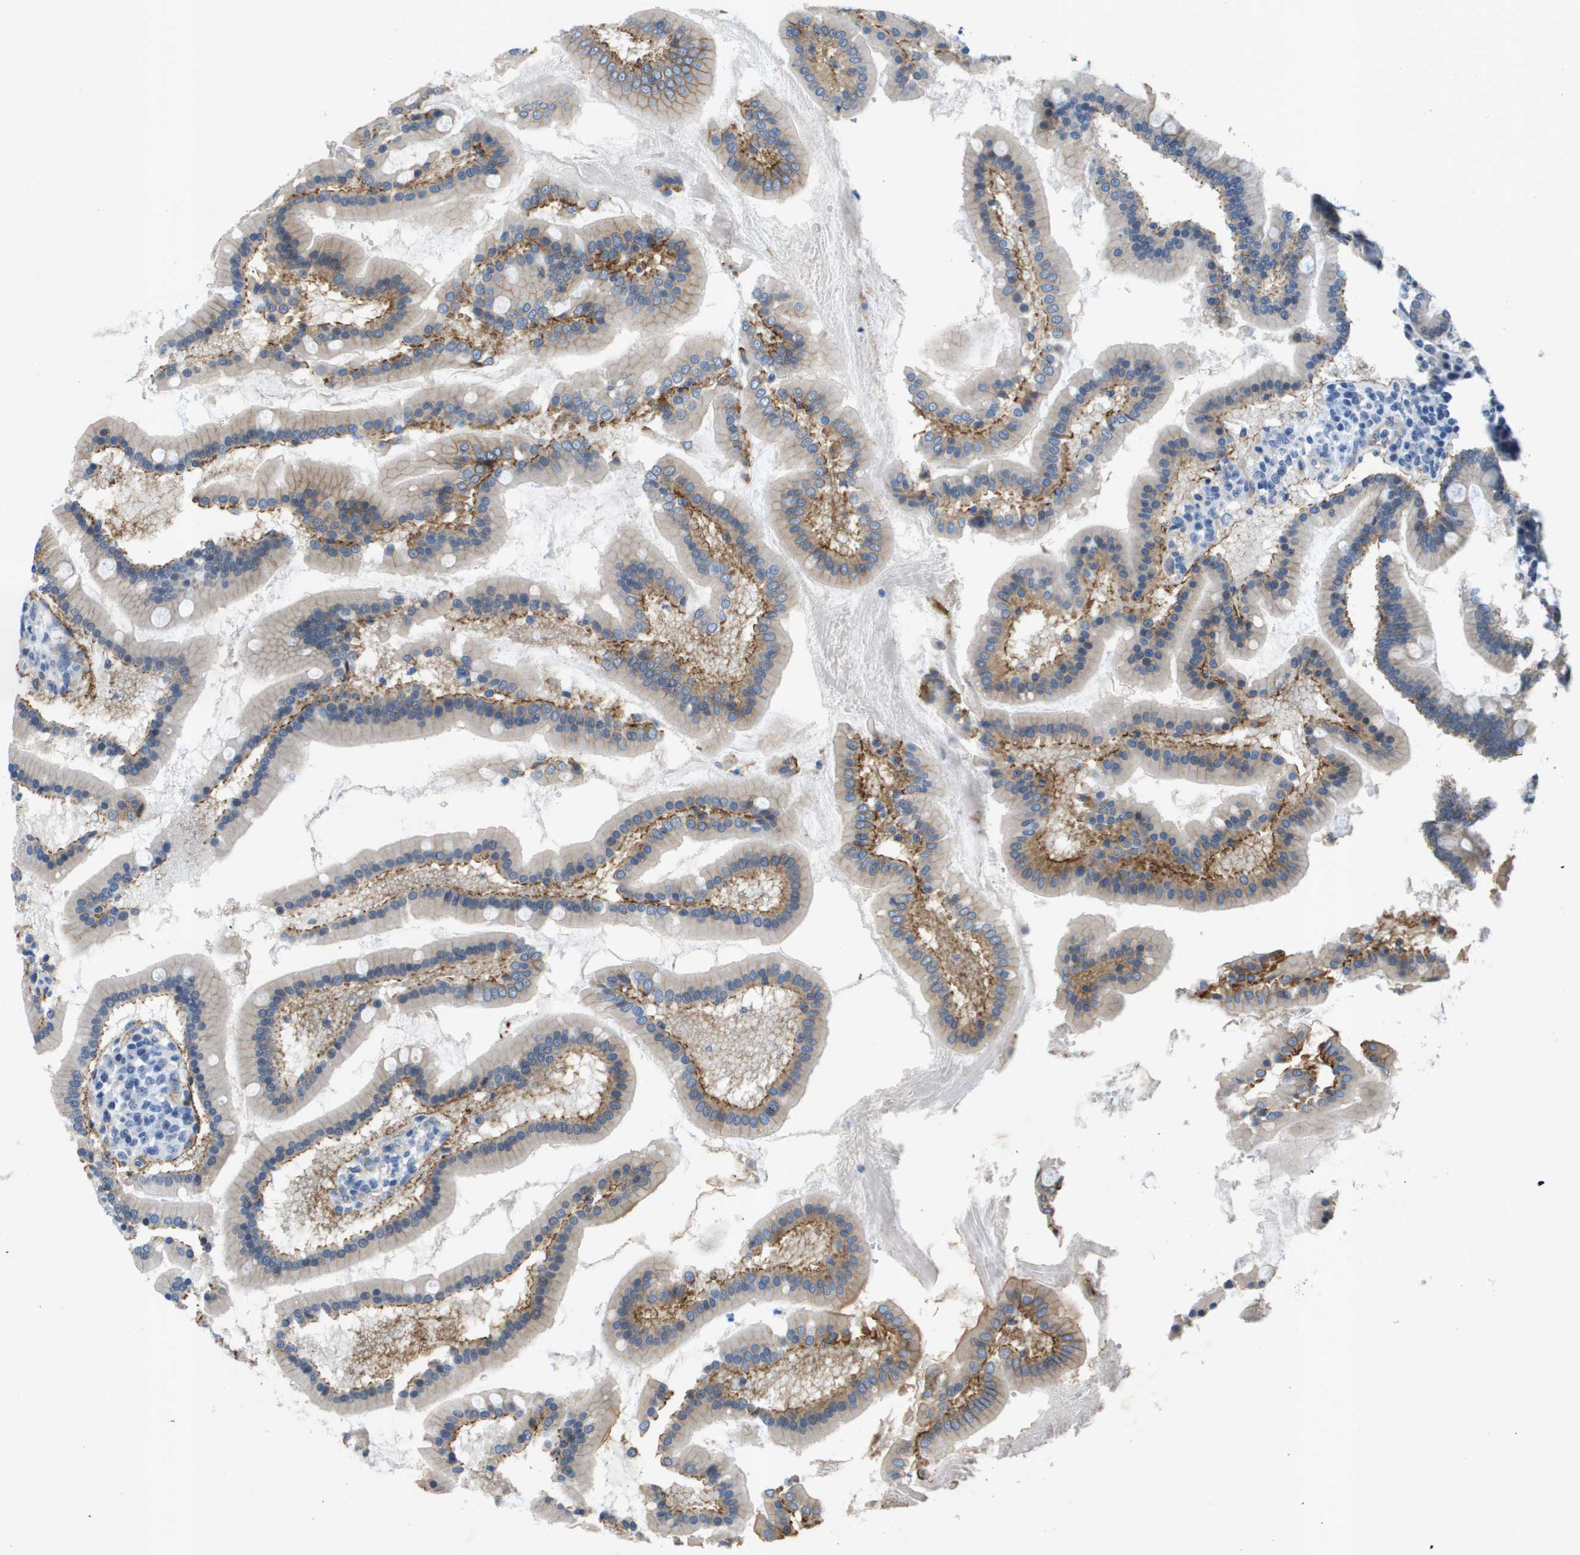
{"staining": {"intensity": "moderate", "quantity": "25%-75%", "location": "cytoplasmic/membranous"}, "tissue": "duodenum", "cell_type": "Glandular cells", "image_type": "normal", "snomed": [{"axis": "morphology", "description": "Normal tissue, NOS"}, {"axis": "topography", "description": "Duodenum"}], "caption": "A brown stain labels moderate cytoplasmic/membranous positivity of a protein in glandular cells of benign human duodenum. Immunohistochemistry stains the protein in brown and the nuclei are stained blue.", "gene": "ITGA6", "patient": {"sex": "male", "age": 50}}